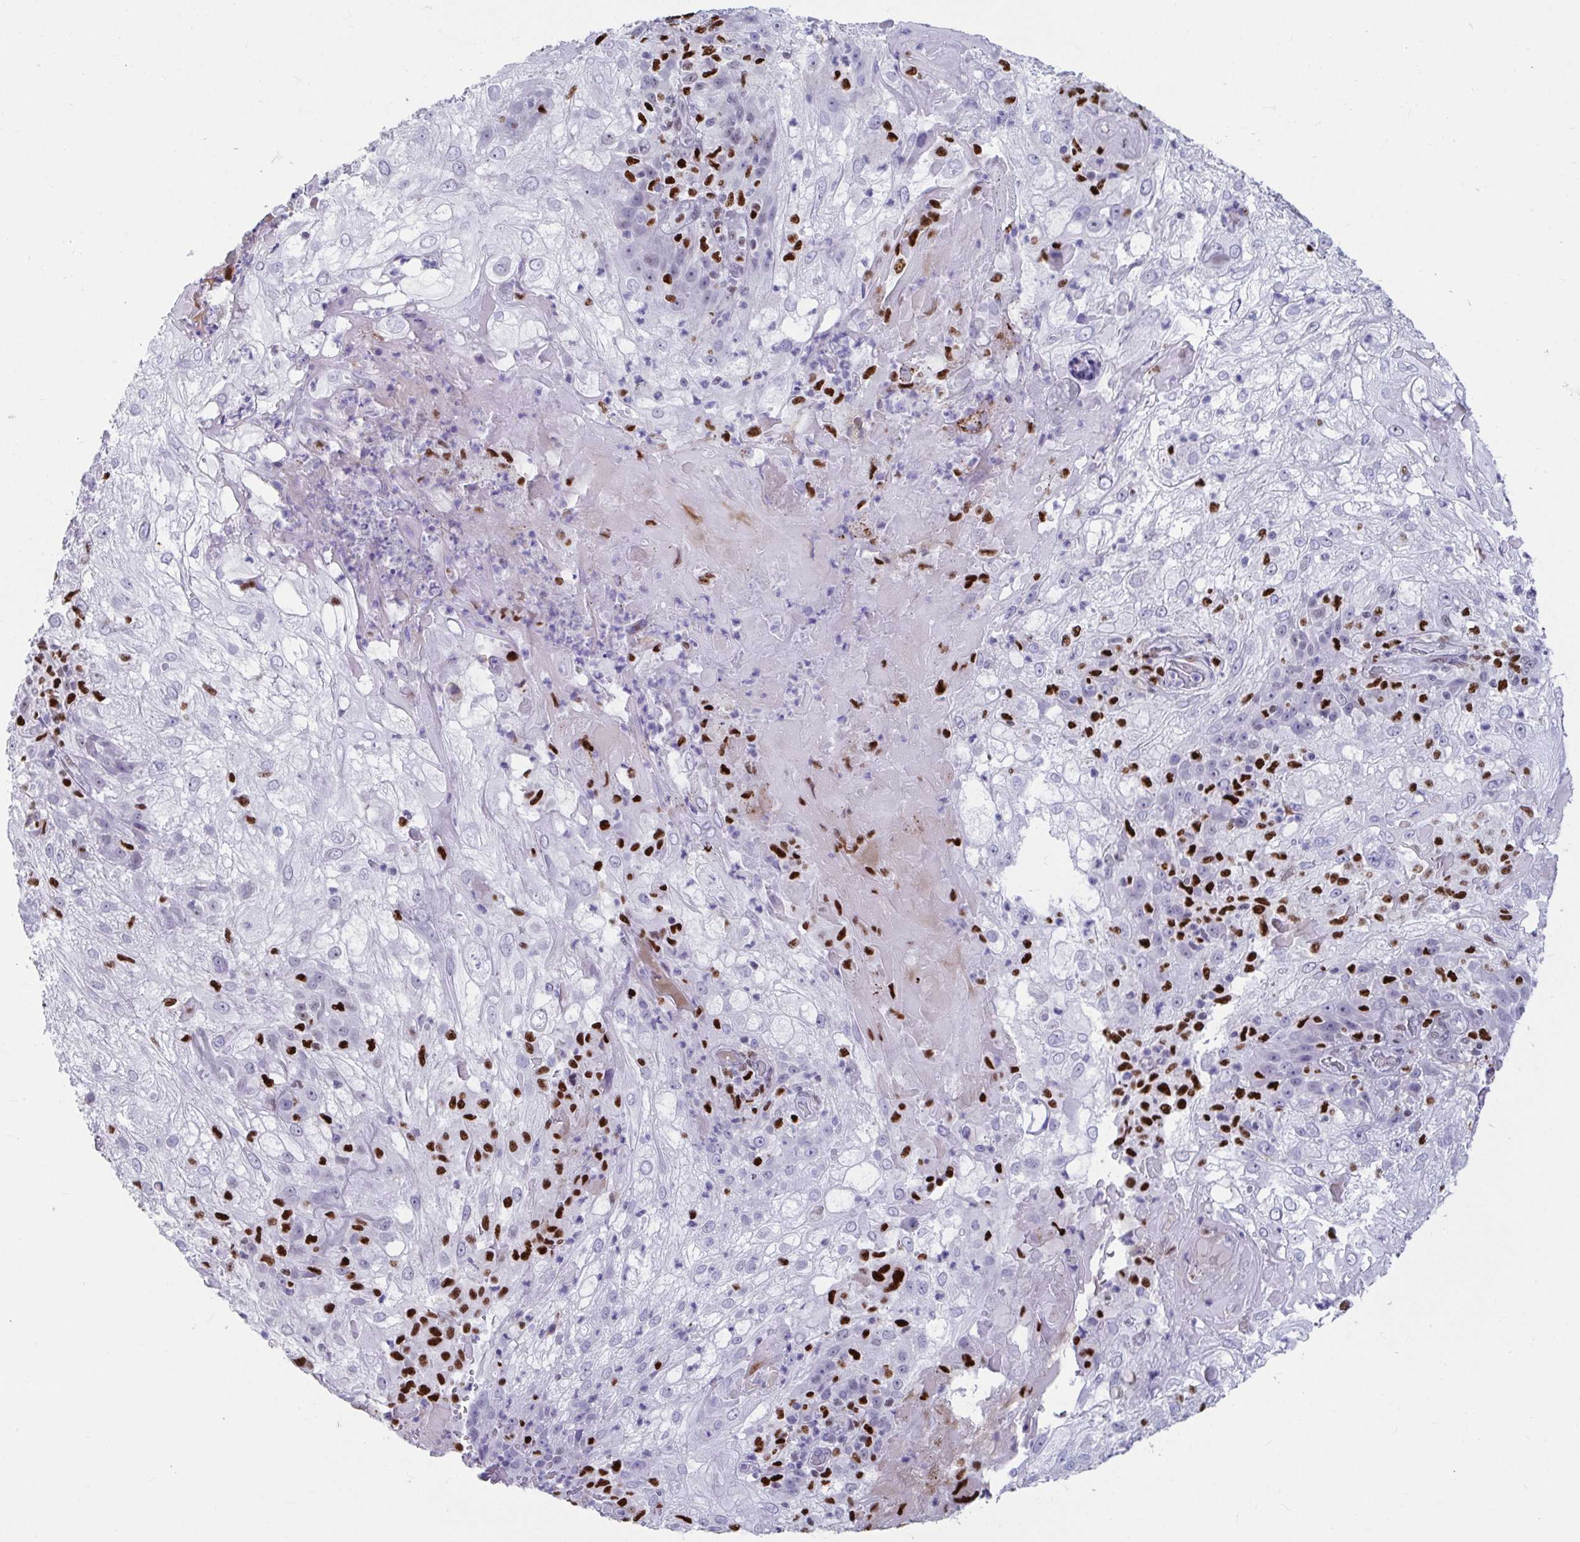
{"staining": {"intensity": "negative", "quantity": "none", "location": "none"}, "tissue": "skin cancer", "cell_type": "Tumor cells", "image_type": "cancer", "snomed": [{"axis": "morphology", "description": "Normal tissue, NOS"}, {"axis": "morphology", "description": "Squamous cell carcinoma, NOS"}, {"axis": "topography", "description": "Skin"}], "caption": "High magnification brightfield microscopy of skin squamous cell carcinoma stained with DAB (3,3'-diaminobenzidine) (brown) and counterstained with hematoxylin (blue): tumor cells show no significant positivity.", "gene": "ZNF586", "patient": {"sex": "female", "age": 83}}